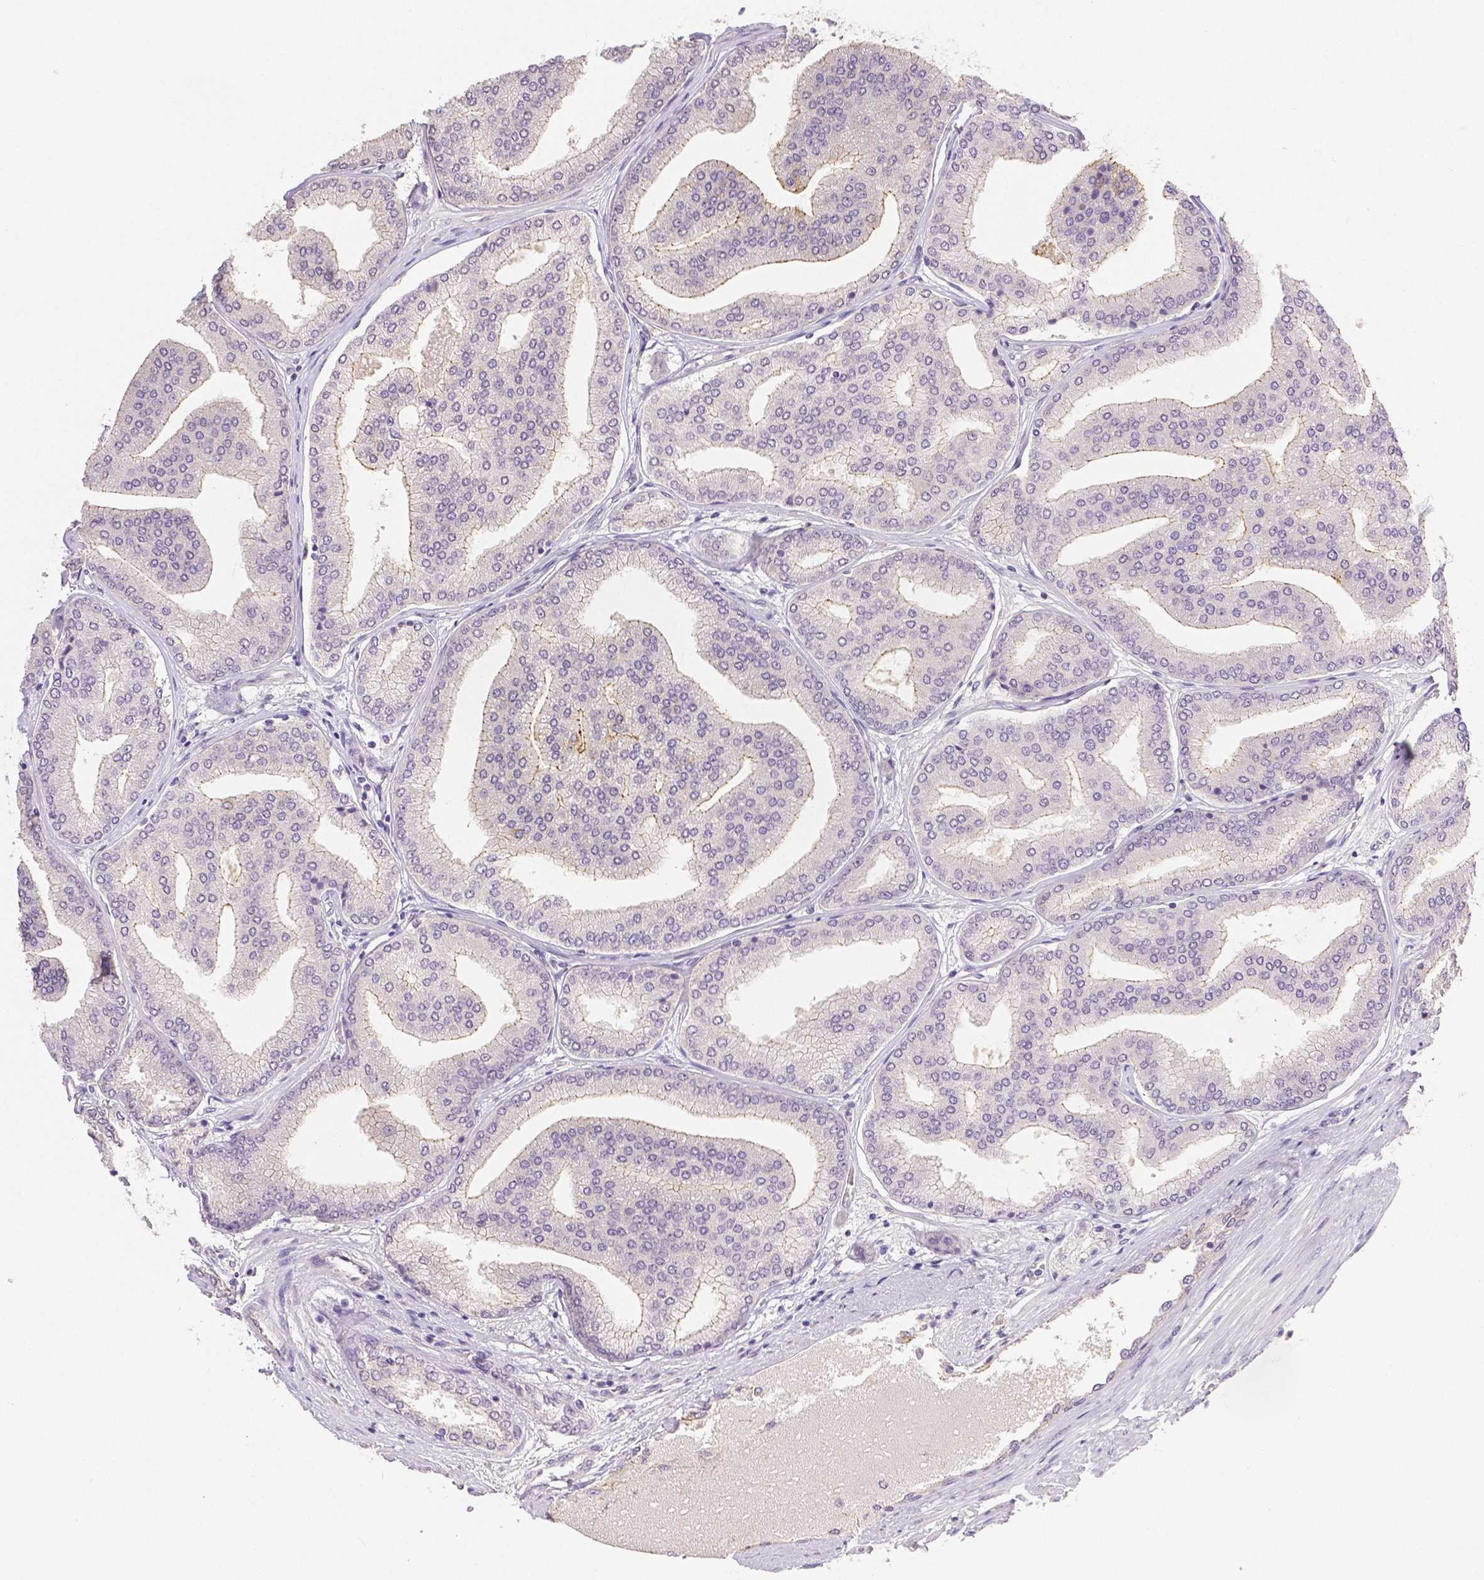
{"staining": {"intensity": "weak", "quantity": "<25%", "location": "cytoplasmic/membranous"}, "tissue": "prostate cancer", "cell_type": "Tumor cells", "image_type": "cancer", "snomed": [{"axis": "morphology", "description": "Adenocarcinoma, NOS"}, {"axis": "topography", "description": "Prostate"}], "caption": "Tumor cells are negative for brown protein staining in prostate cancer.", "gene": "OCLN", "patient": {"sex": "male", "age": 63}}